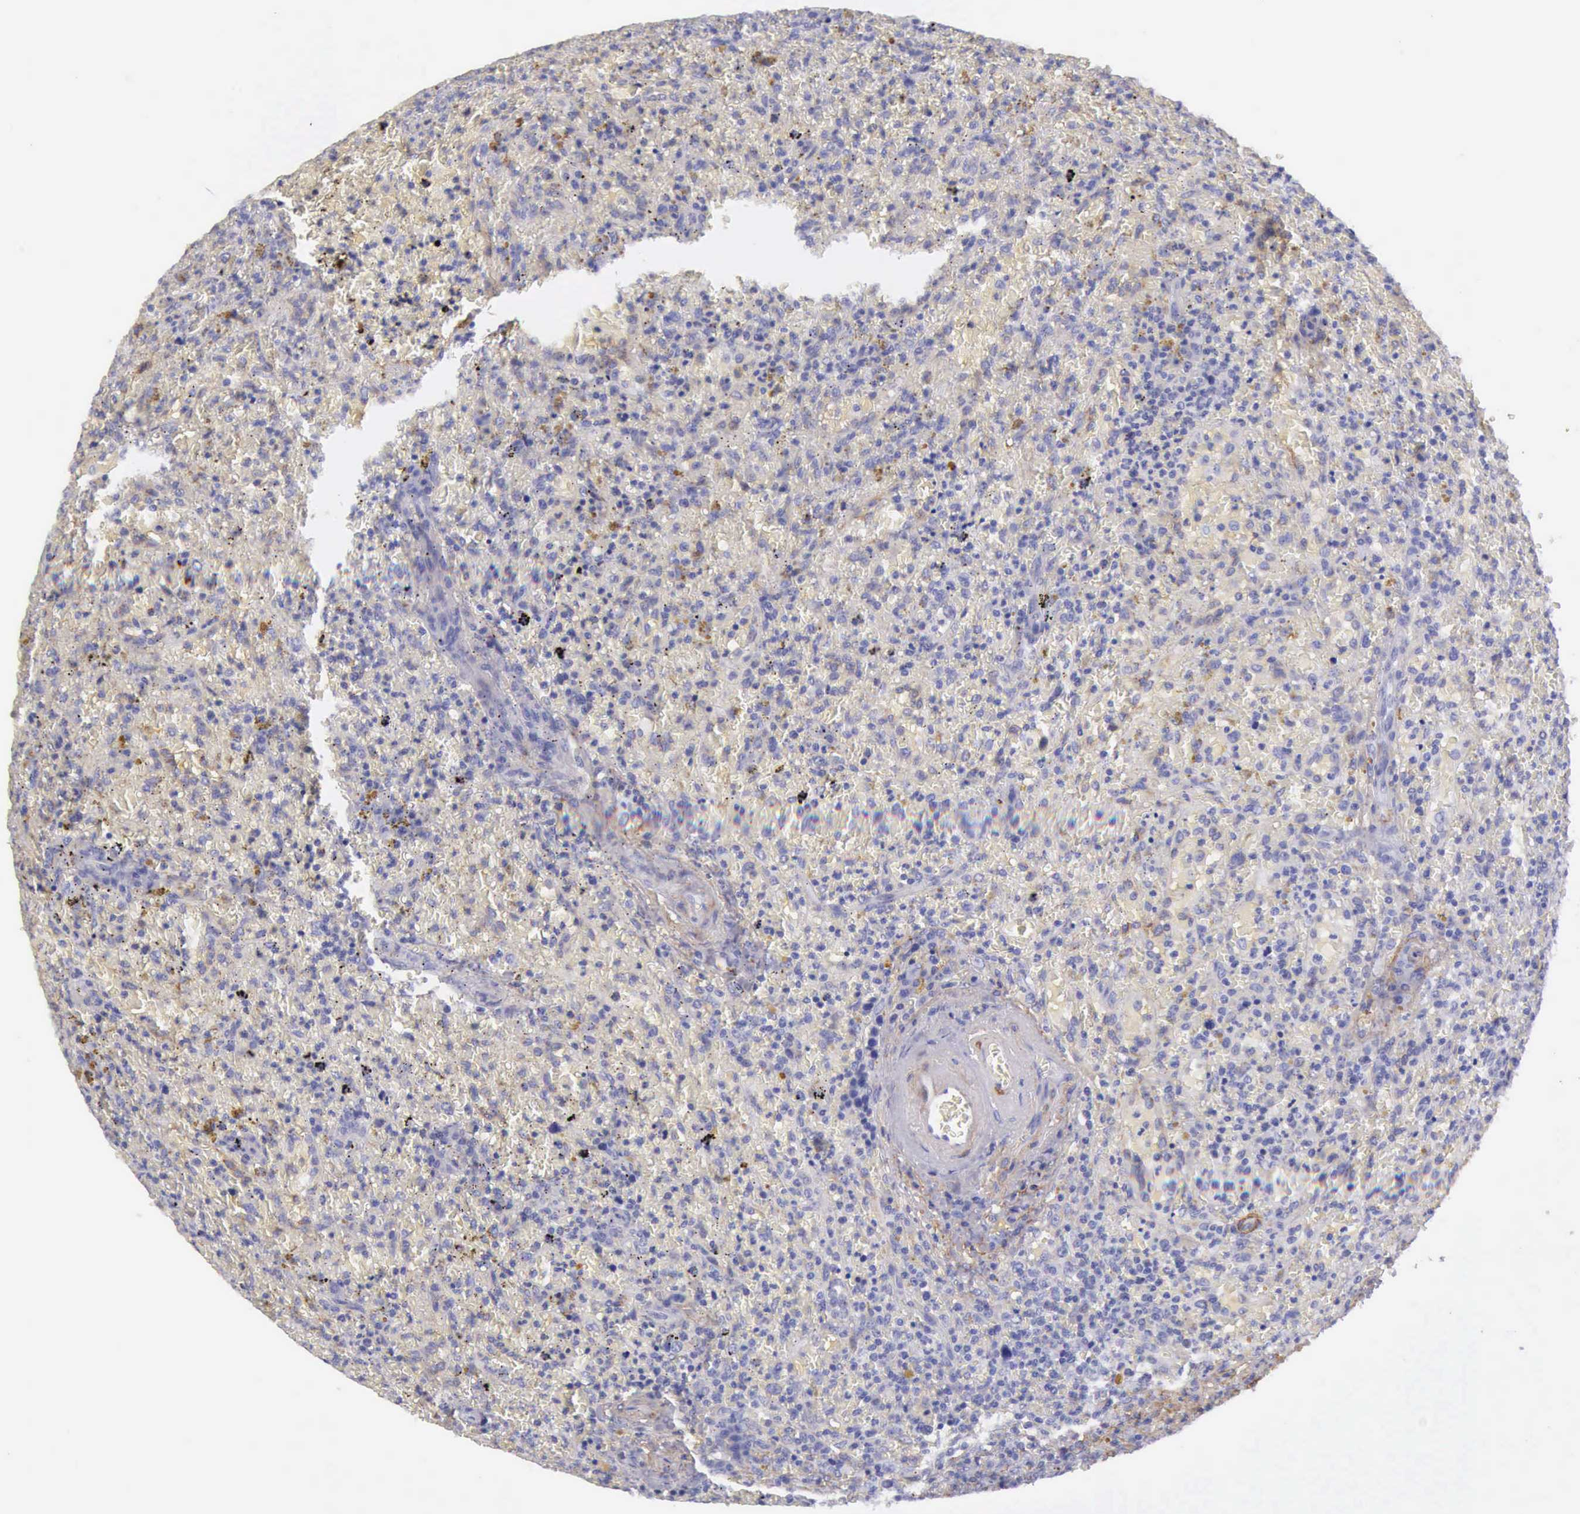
{"staining": {"intensity": "negative", "quantity": "none", "location": "none"}, "tissue": "lymphoma", "cell_type": "Tumor cells", "image_type": "cancer", "snomed": [{"axis": "morphology", "description": "Malignant lymphoma, non-Hodgkin's type, High grade"}, {"axis": "topography", "description": "Spleen"}, {"axis": "topography", "description": "Lymph node"}], "caption": "Lymphoma stained for a protein using immunohistochemistry shows no expression tumor cells.", "gene": "AOC3", "patient": {"sex": "female", "age": 70}}